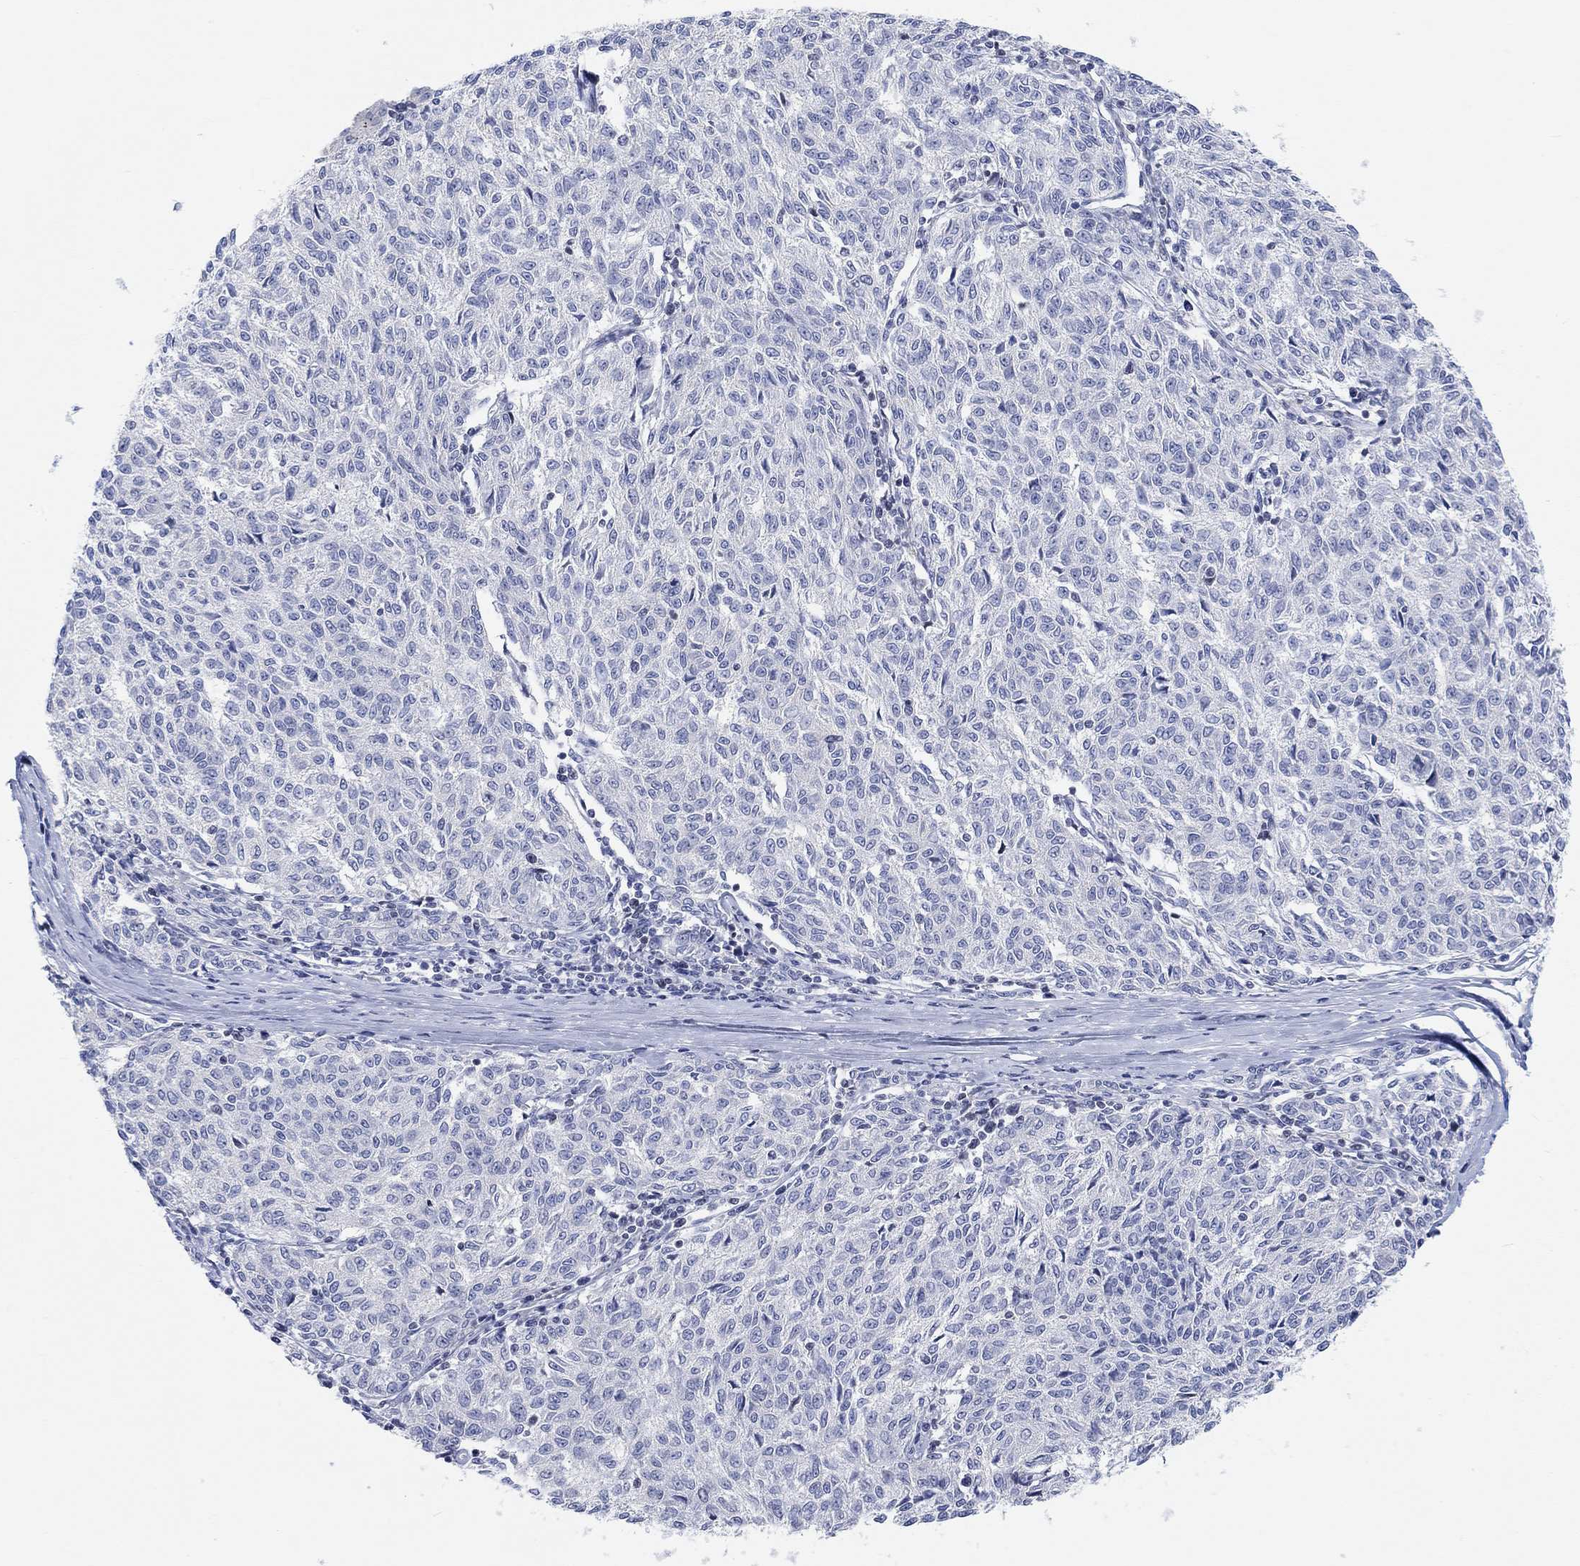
{"staining": {"intensity": "negative", "quantity": "none", "location": "none"}, "tissue": "melanoma", "cell_type": "Tumor cells", "image_type": "cancer", "snomed": [{"axis": "morphology", "description": "Malignant melanoma, NOS"}, {"axis": "topography", "description": "Skin"}], "caption": "The IHC photomicrograph has no significant expression in tumor cells of melanoma tissue. (DAB immunohistochemistry, high magnification).", "gene": "ATP6V1E2", "patient": {"sex": "female", "age": 72}}